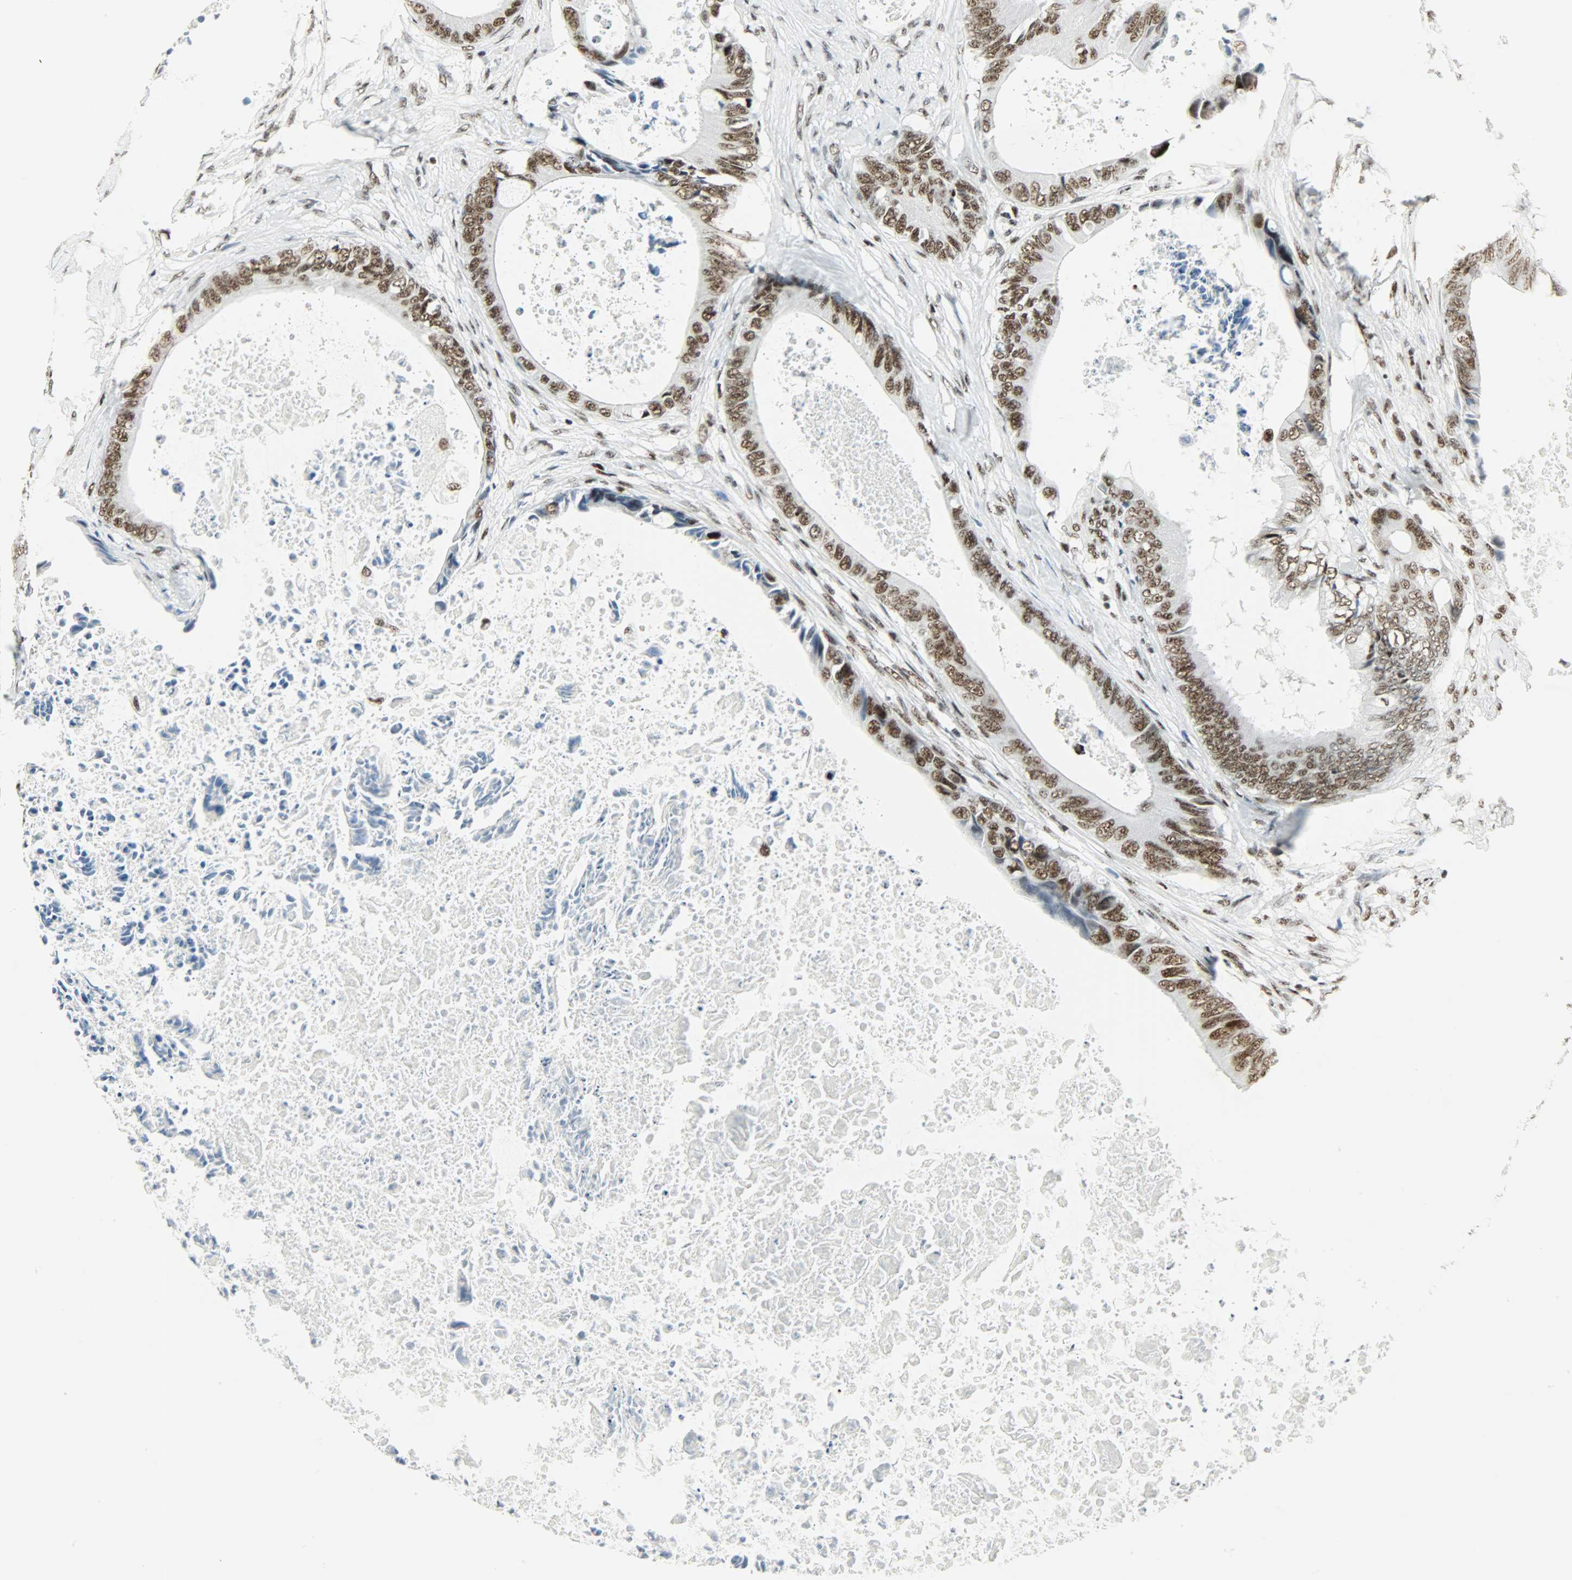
{"staining": {"intensity": "strong", "quantity": ">75%", "location": "nuclear"}, "tissue": "colorectal cancer", "cell_type": "Tumor cells", "image_type": "cancer", "snomed": [{"axis": "morphology", "description": "Normal tissue, NOS"}, {"axis": "morphology", "description": "Adenocarcinoma, NOS"}, {"axis": "topography", "description": "Rectum"}, {"axis": "topography", "description": "Peripheral nerve tissue"}], "caption": "The immunohistochemical stain highlights strong nuclear expression in tumor cells of adenocarcinoma (colorectal) tissue.", "gene": "SNRPA", "patient": {"sex": "female", "age": 77}}